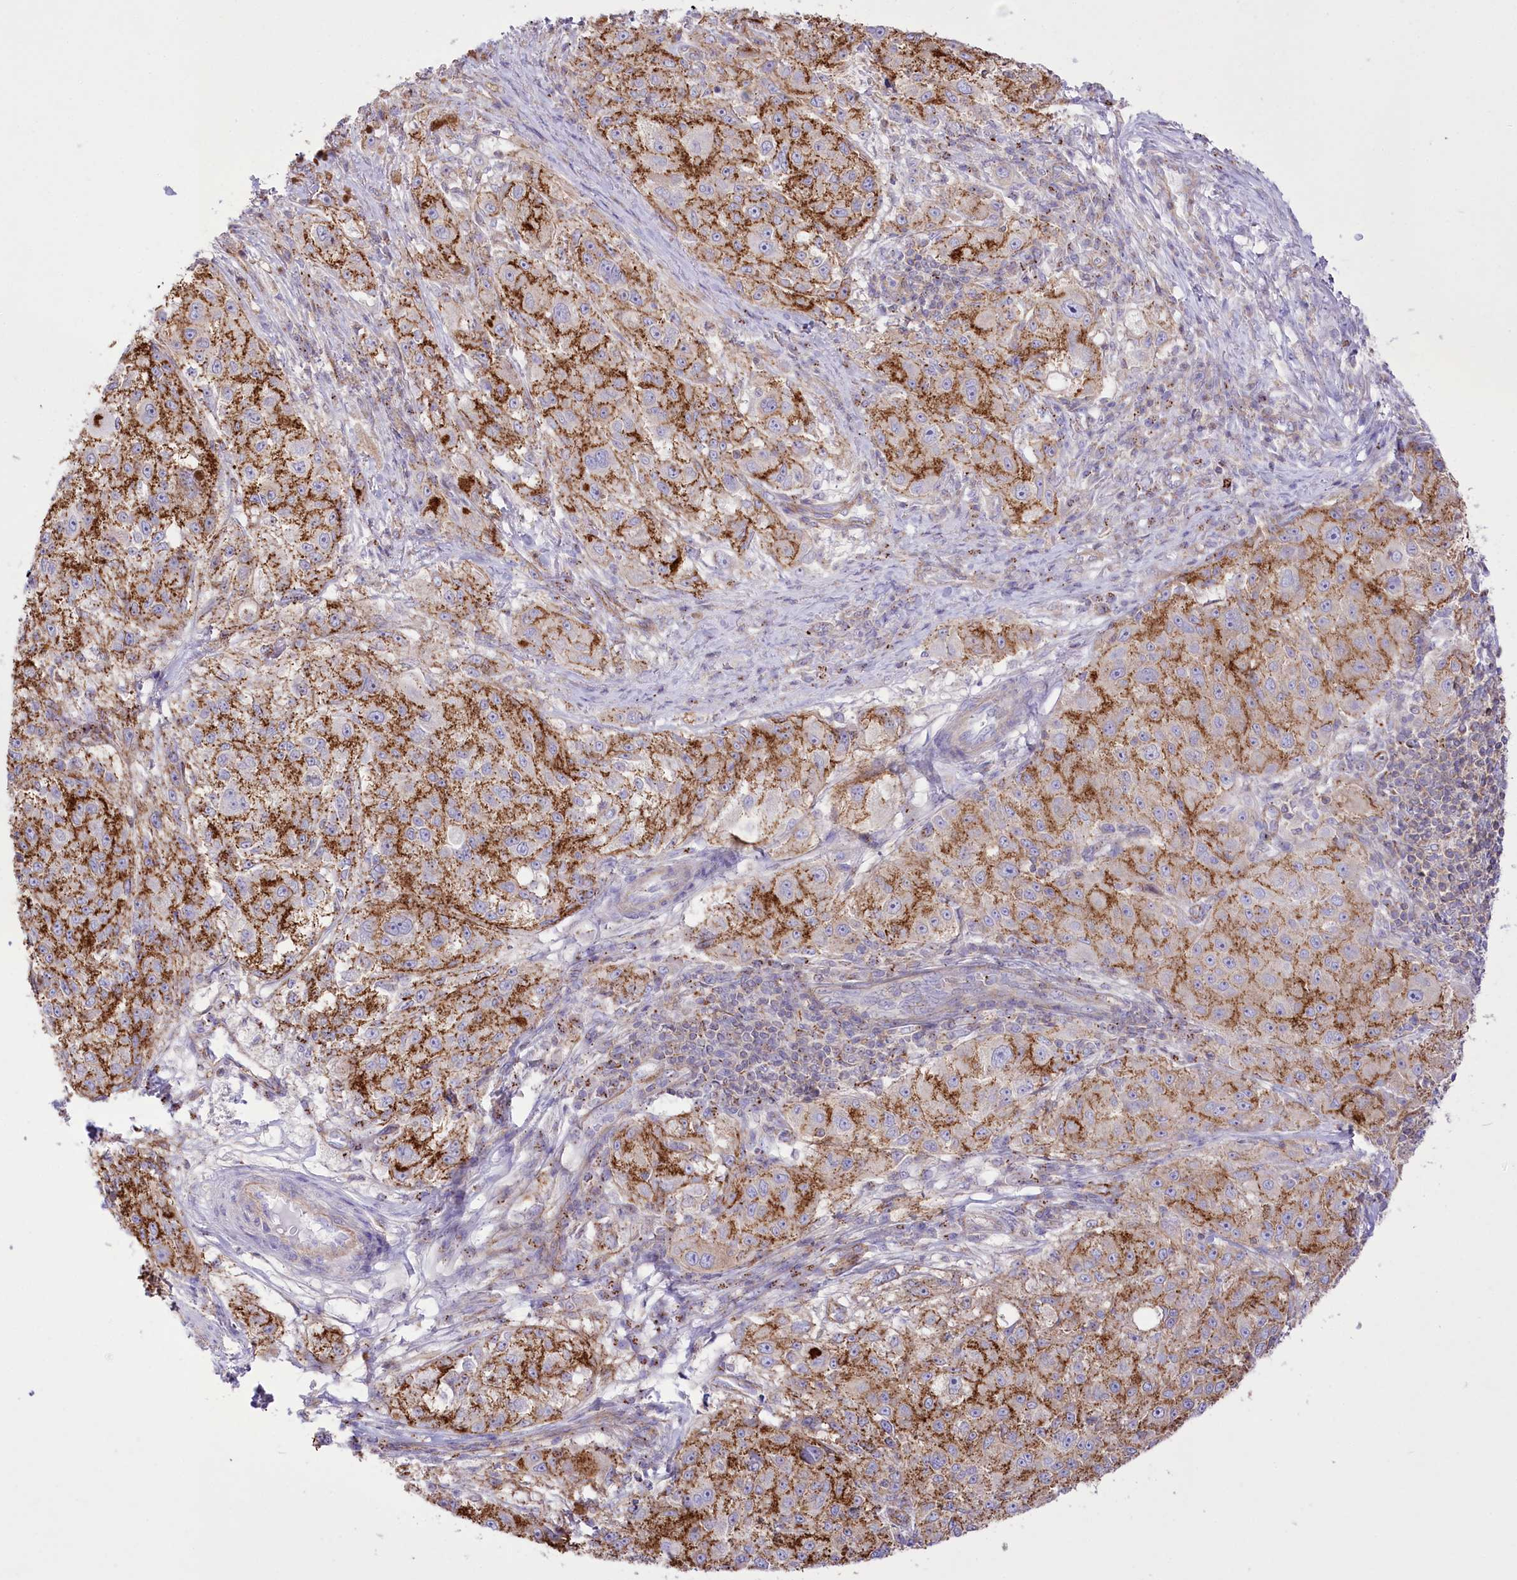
{"staining": {"intensity": "moderate", "quantity": ">75%", "location": "cytoplasmic/membranous"}, "tissue": "melanoma", "cell_type": "Tumor cells", "image_type": "cancer", "snomed": [{"axis": "morphology", "description": "Necrosis, NOS"}, {"axis": "morphology", "description": "Malignant melanoma, NOS"}, {"axis": "topography", "description": "Skin"}], "caption": "Malignant melanoma stained with DAB immunohistochemistry (IHC) reveals medium levels of moderate cytoplasmic/membranous positivity in about >75% of tumor cells. The staining was performed using DAB (3,3'-diaminobenzidine) to visualize the protein expression in brown, while the nuclei were stained in blue with hematoxylin (Magnification: 20x).", "gene": "FAM216A", "patient": {"sex": "female", "age": 87}}